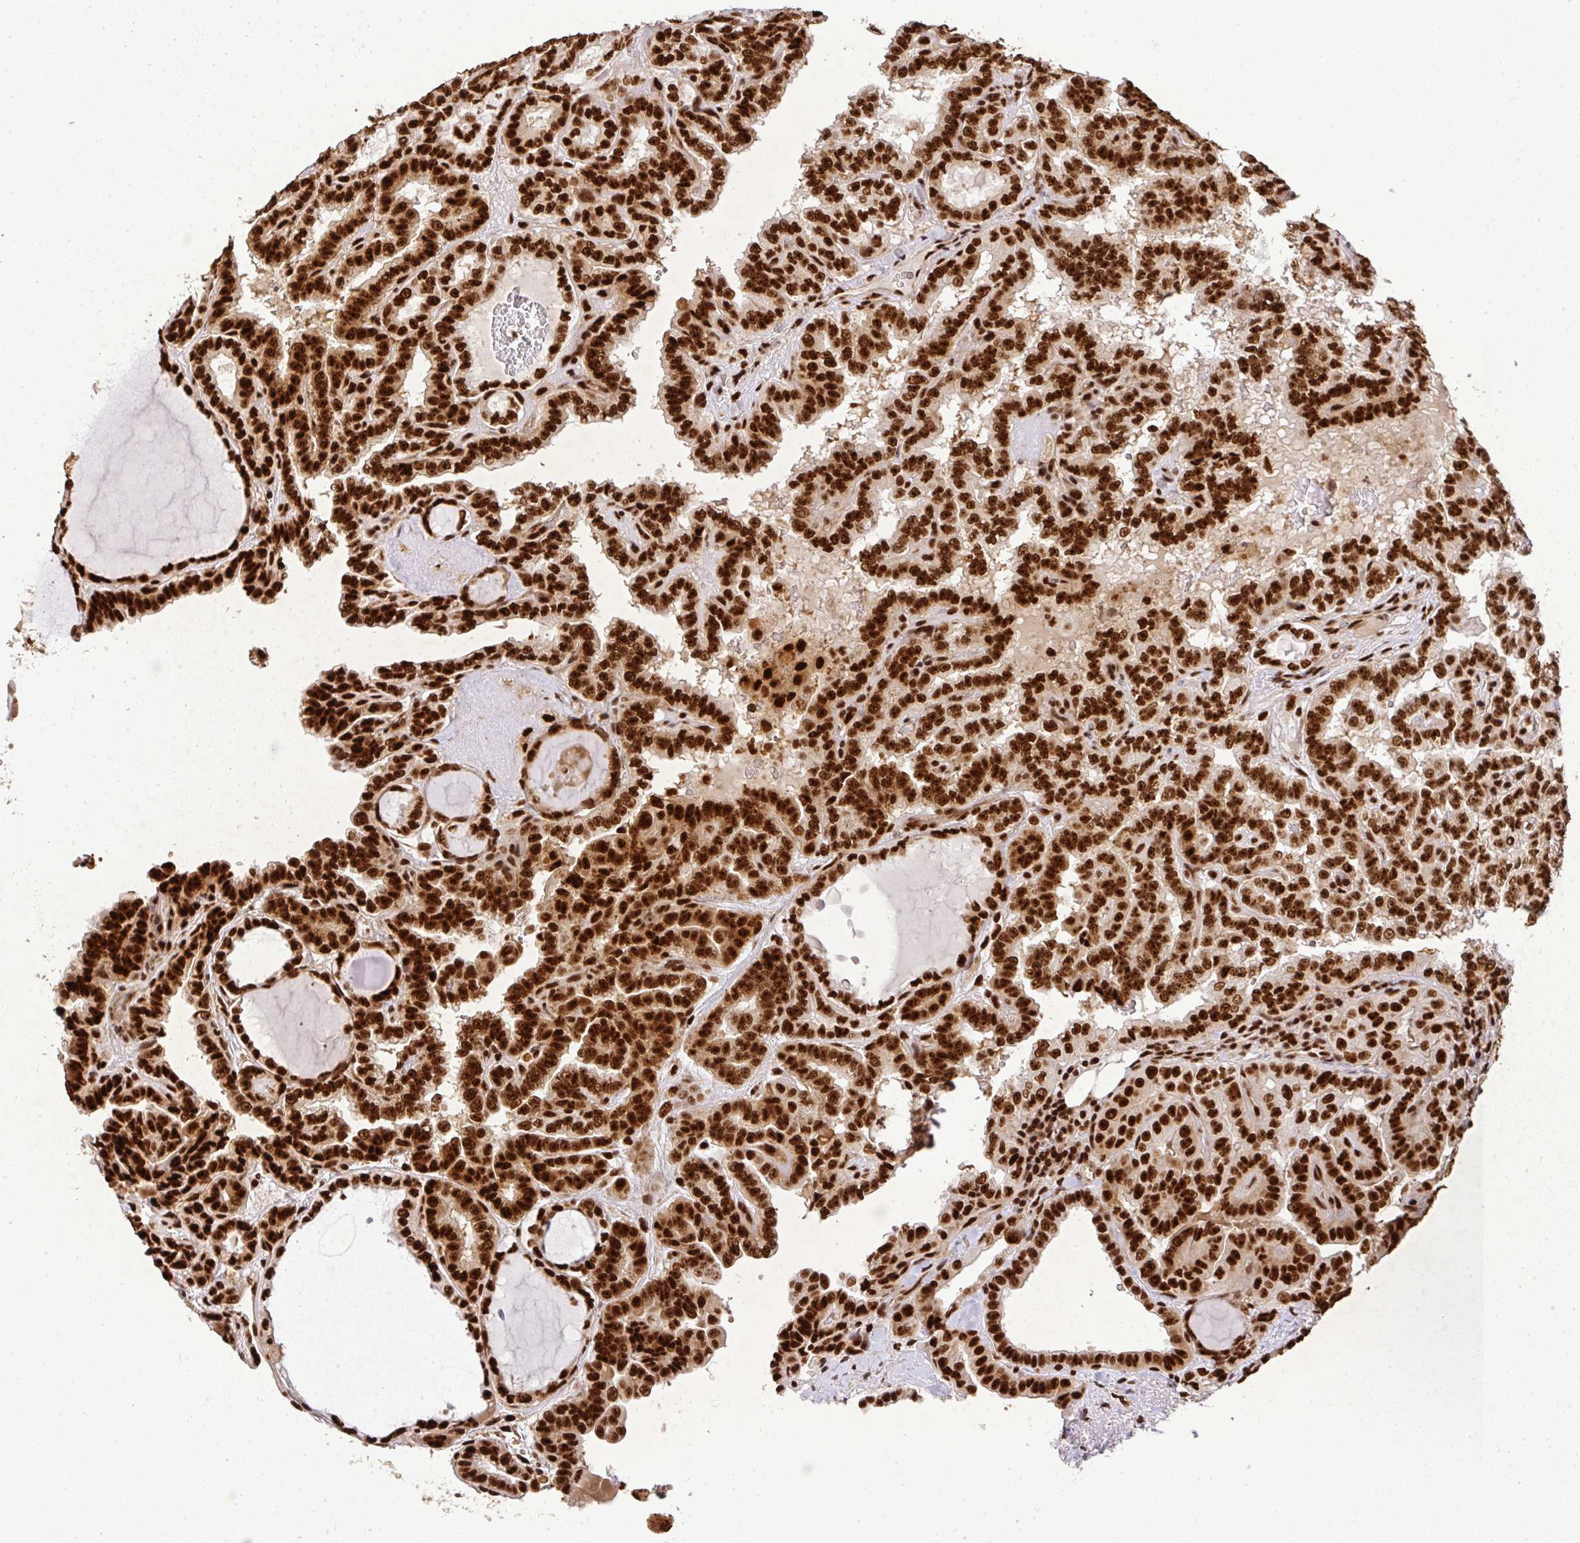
{"staining": {"intensity": "strong", "quantity": ">75%", "location": "nuclear"}, "tissue": "thyroid cancer", "cell_type": "Tumor cells", "image_type": "cancer", "snomed": [{"axis": "morphology", "description": "Papillary adenocarcinoma, NOS"}, {"axis": "topography", "description": "Thyroid gland"}], "caption": "Immunohistochemistry (IHC) micrograph of neoplastic tissue: papillary adenocarcinoma (thyroid) stained using immunohistochemistry displays high levels of strong protein expression localized specifically in the nuclear of tumor cells, appearing as a nuclear brown color.", "gene": "U2AF1", "patient": {"sex": "female", "age": 46}}